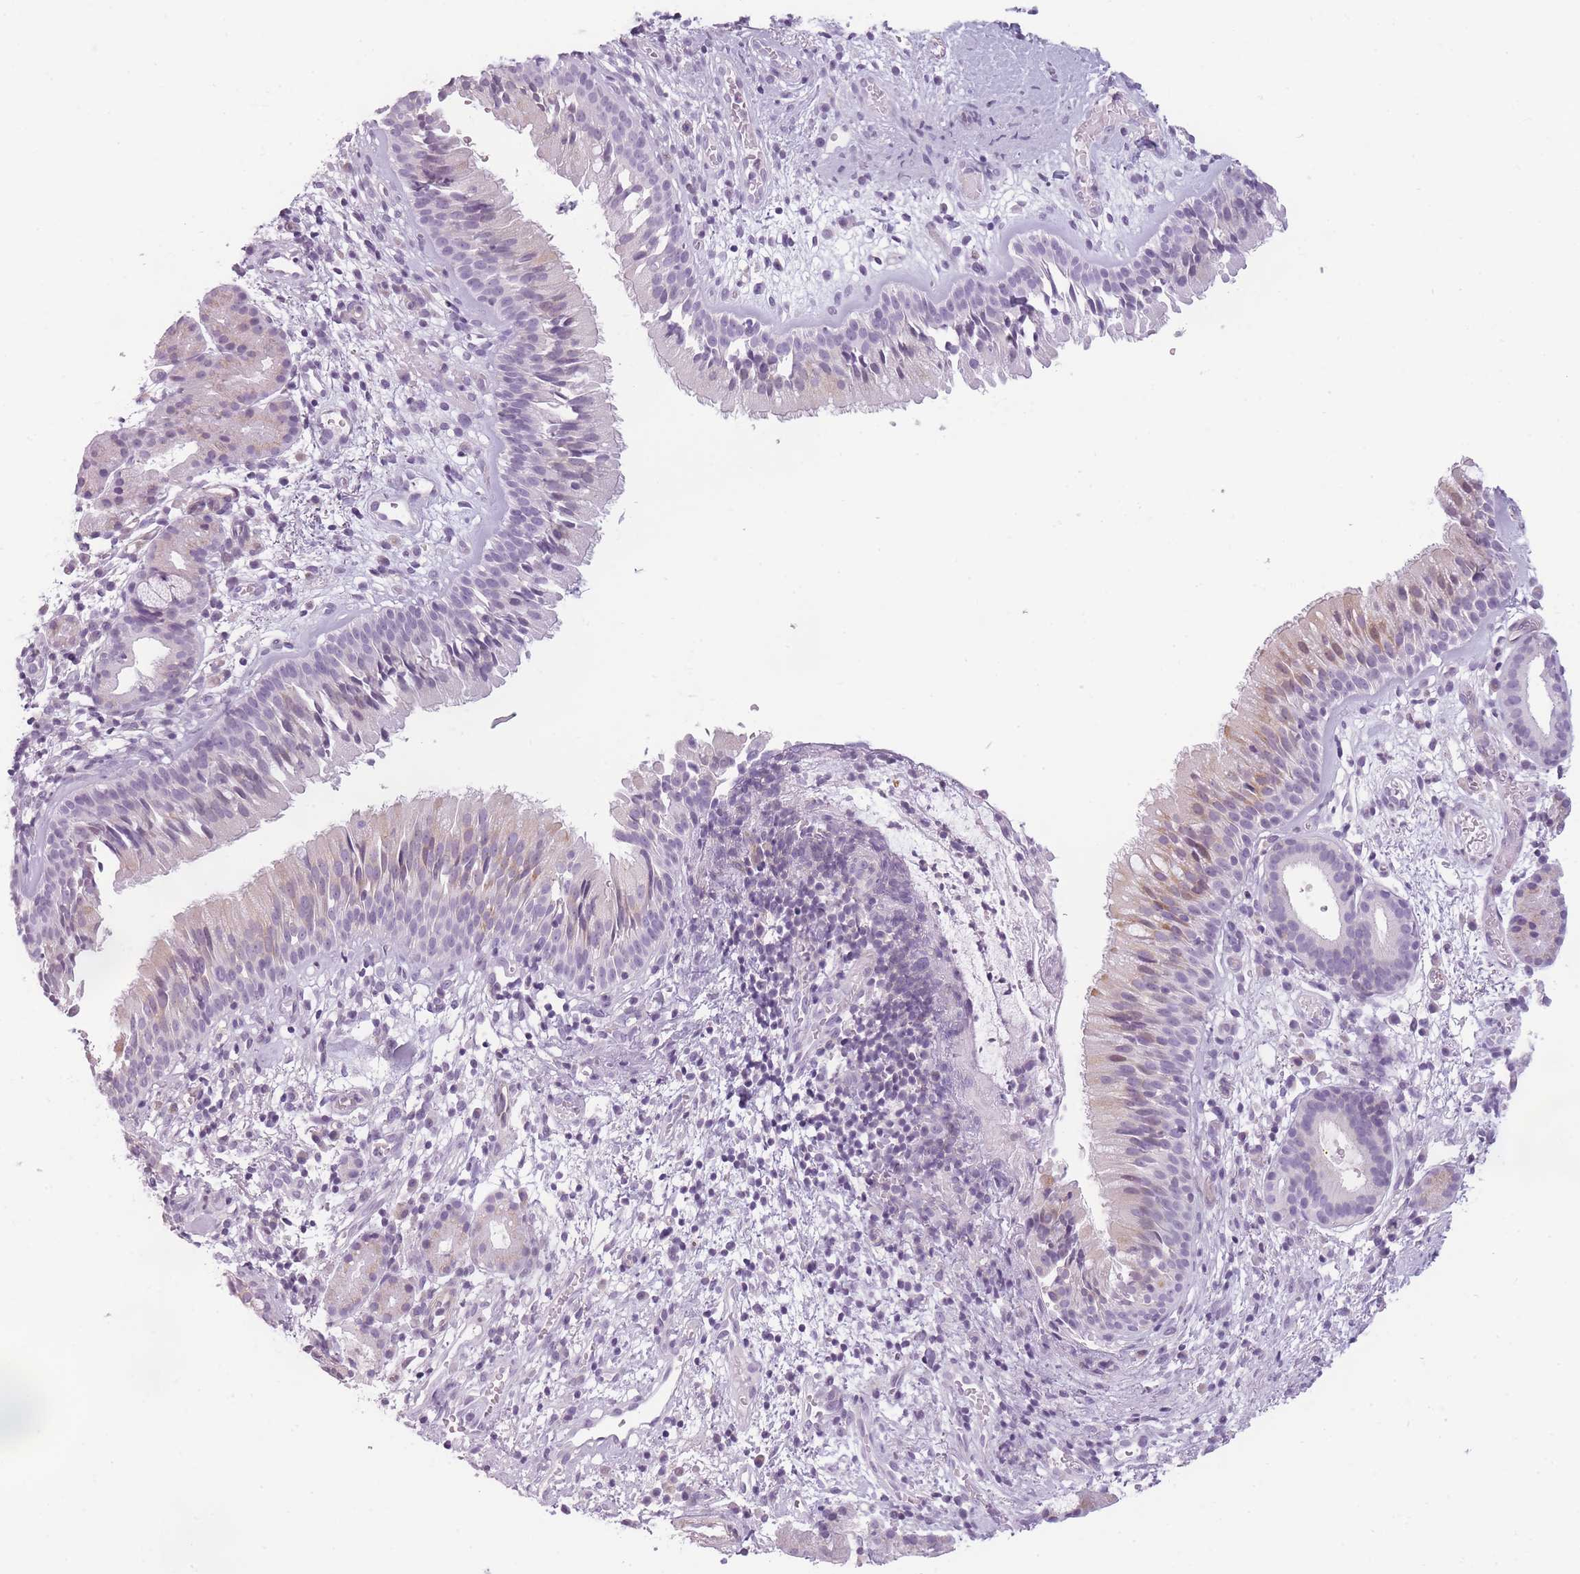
{"staining": {"intensity": "moderate", "quantity": "<25%", "location": "cytoplasmic/membranous"}, "tissue": "nasopharynx", "cell_type": "Respiratory epithelial cells", "image_type": "normal", "snomed": [{"axis": "morphology", "description": "Normal tissue, NOS"}, {"axis": "topography", "description": "Nasopharynx"}], "caption": "Immunohistochemistry image of unremarkable human nasopharynx stained for a protein (brown), which exhibits low levels of moderate cytoplasmic/membranous staining in approximately <25% of respiratory epithelial cells.", "gene": "GGT1", "patient": {"sex": "male", "age": 65}}